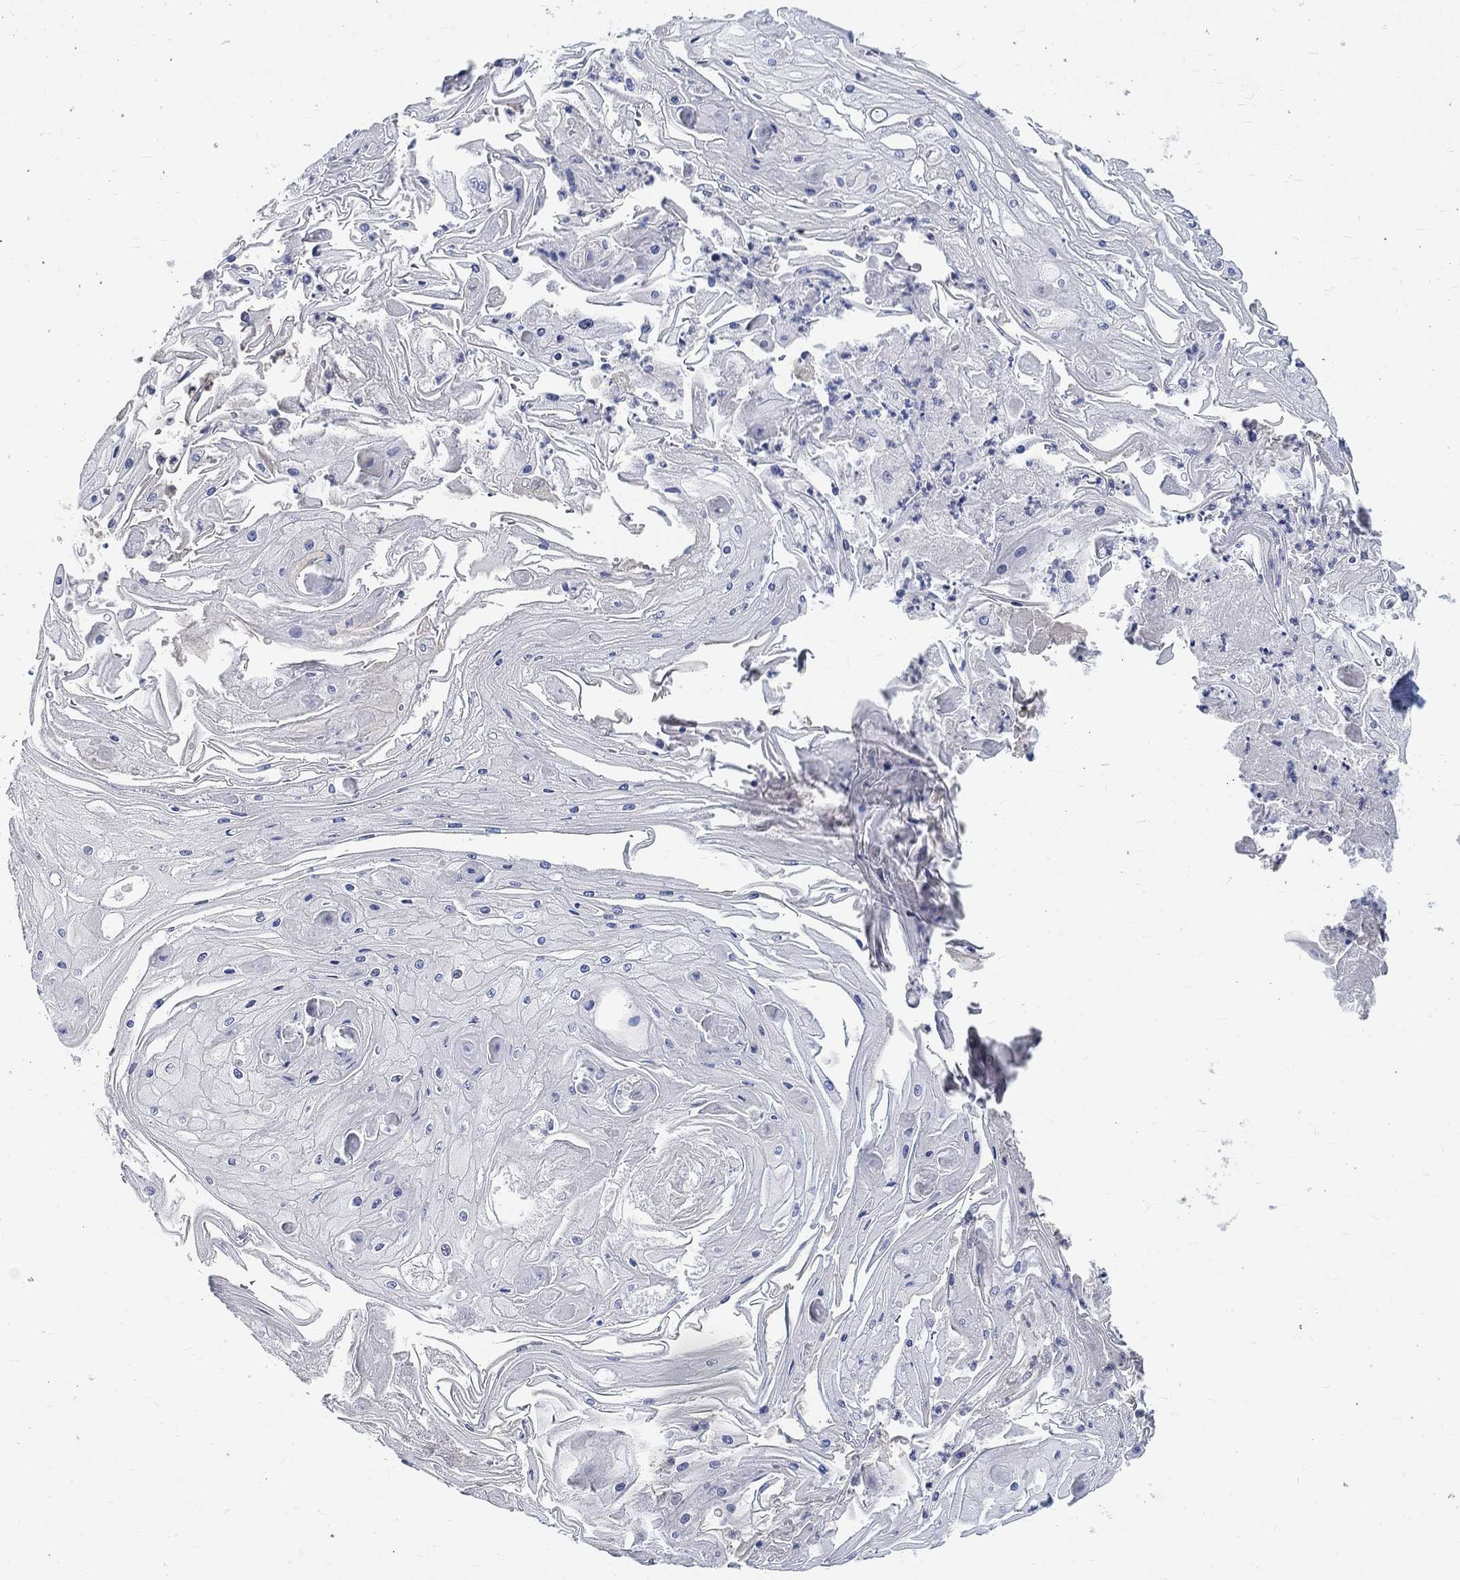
{"staining": {"intensity": "negative", "quantity": "none", "location": "none"}, "tissue": "skin cancer", "cell_type": "Tumor cells", "image_type": "cancer", "snomed": [{"axis": "morphology", "description": "Squamous cell carcinoma, NOS"}, {"axis": "topography", "description": "Skin"}], "caption": "Squamous cell carcinoma (skin) stained for a protein using IHC exhibits no positivity tumor cells.", "gene": "ANKS1B", "patient": {"sex": "male", "age": 70}}